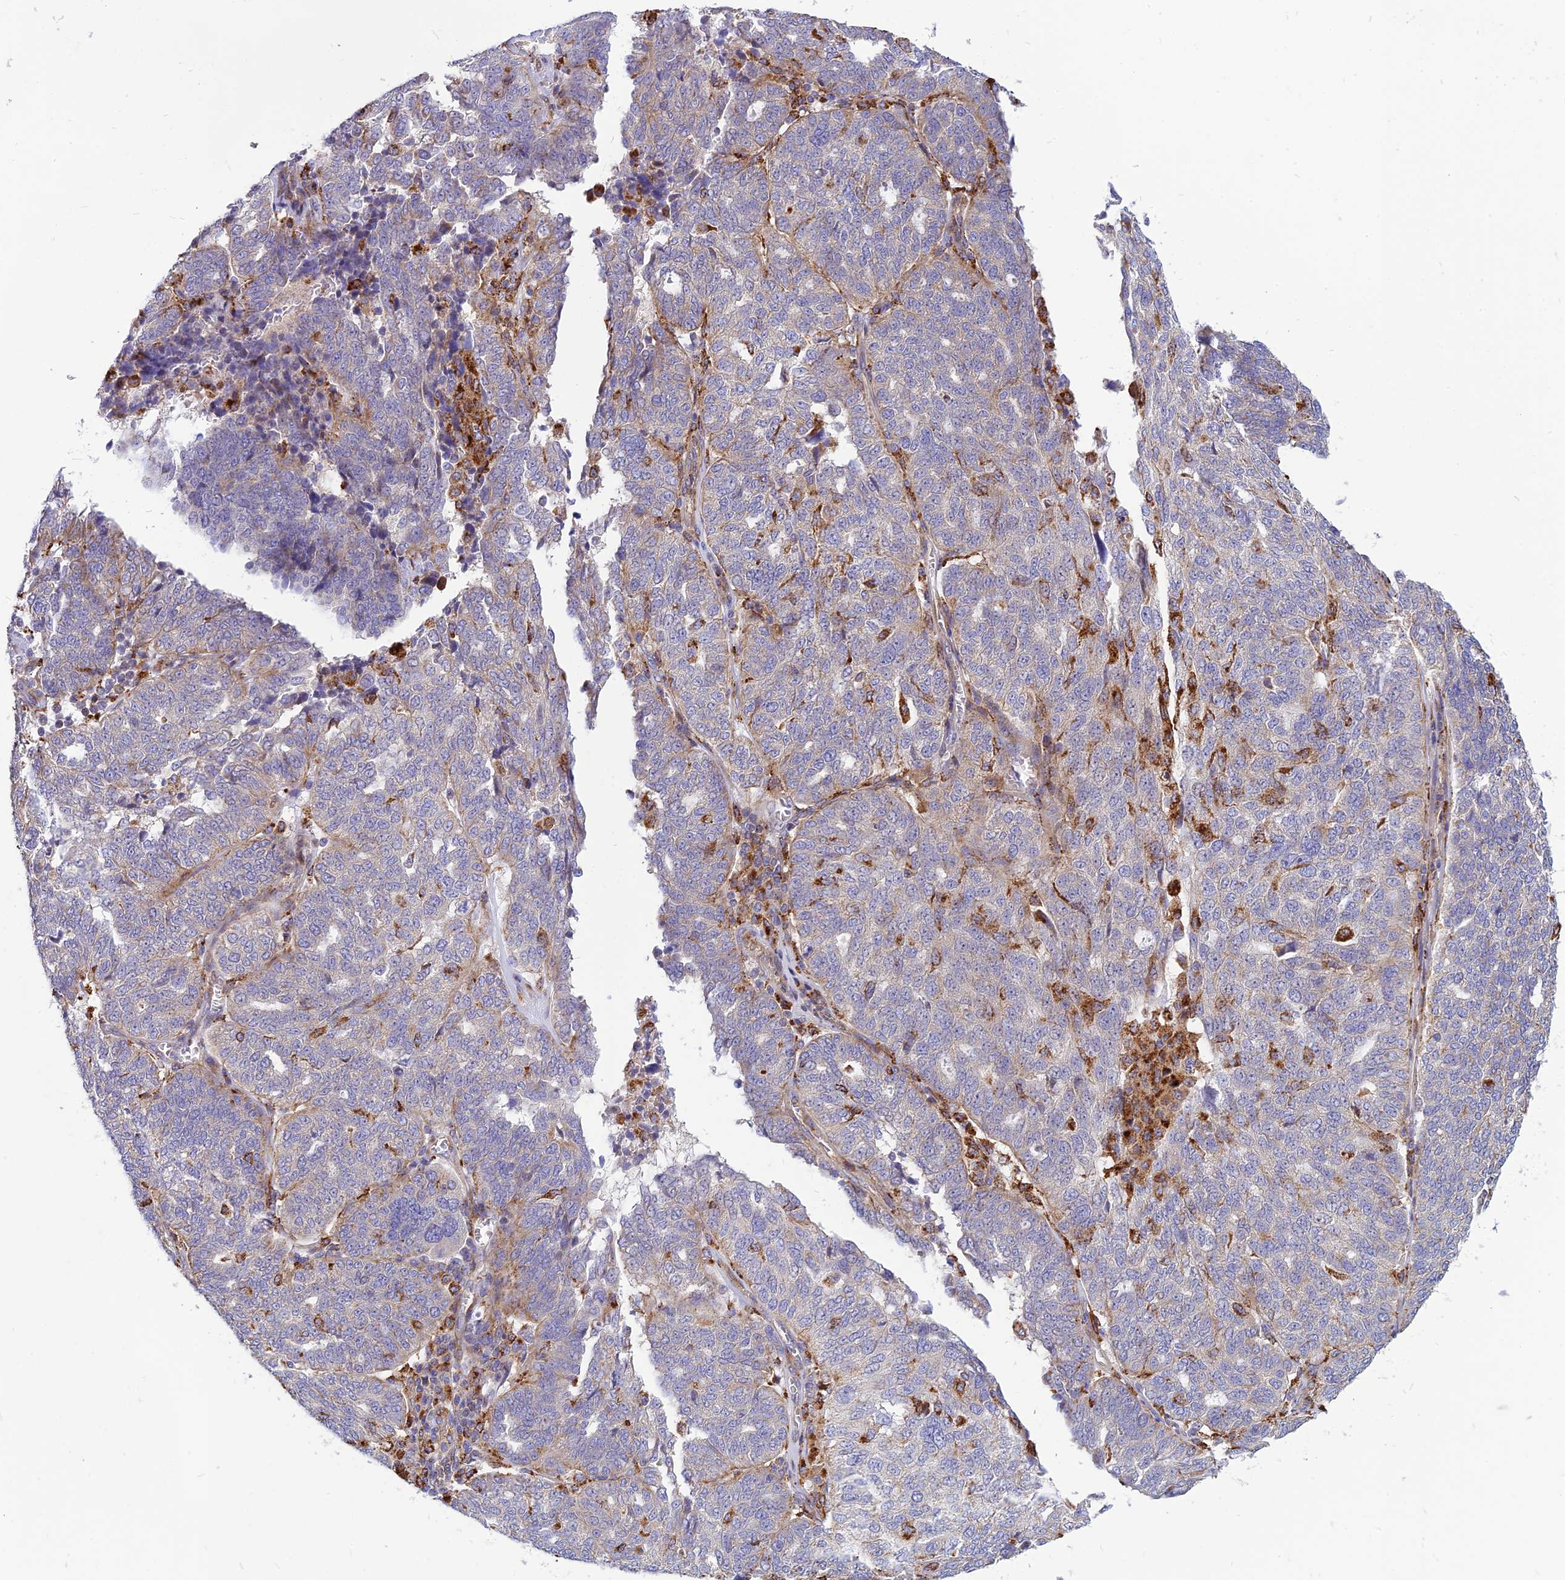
{"staining": {"intensity": "negative", "quantity": "none", "location": "none"}, "tissue": "ovarian cancer", "cell_type": "Tumor cells", "image_type": "cancer", "snomed": [{"axis": "morphology", "description": "Cystadenocarcinoma, serous, NOS"}, {"axis": "topography", "description": "Ovary"}], "caption": "Immunohistochemistry image of neoplastic tissue: ovarian serous cystadenocarcinoma stained with DAB (3,3'-diaminobenzidine) shows no significant protein positivity in tumor cells.", "gene": "PHKA2", "patient": {"sex": "female", "age": 59}}